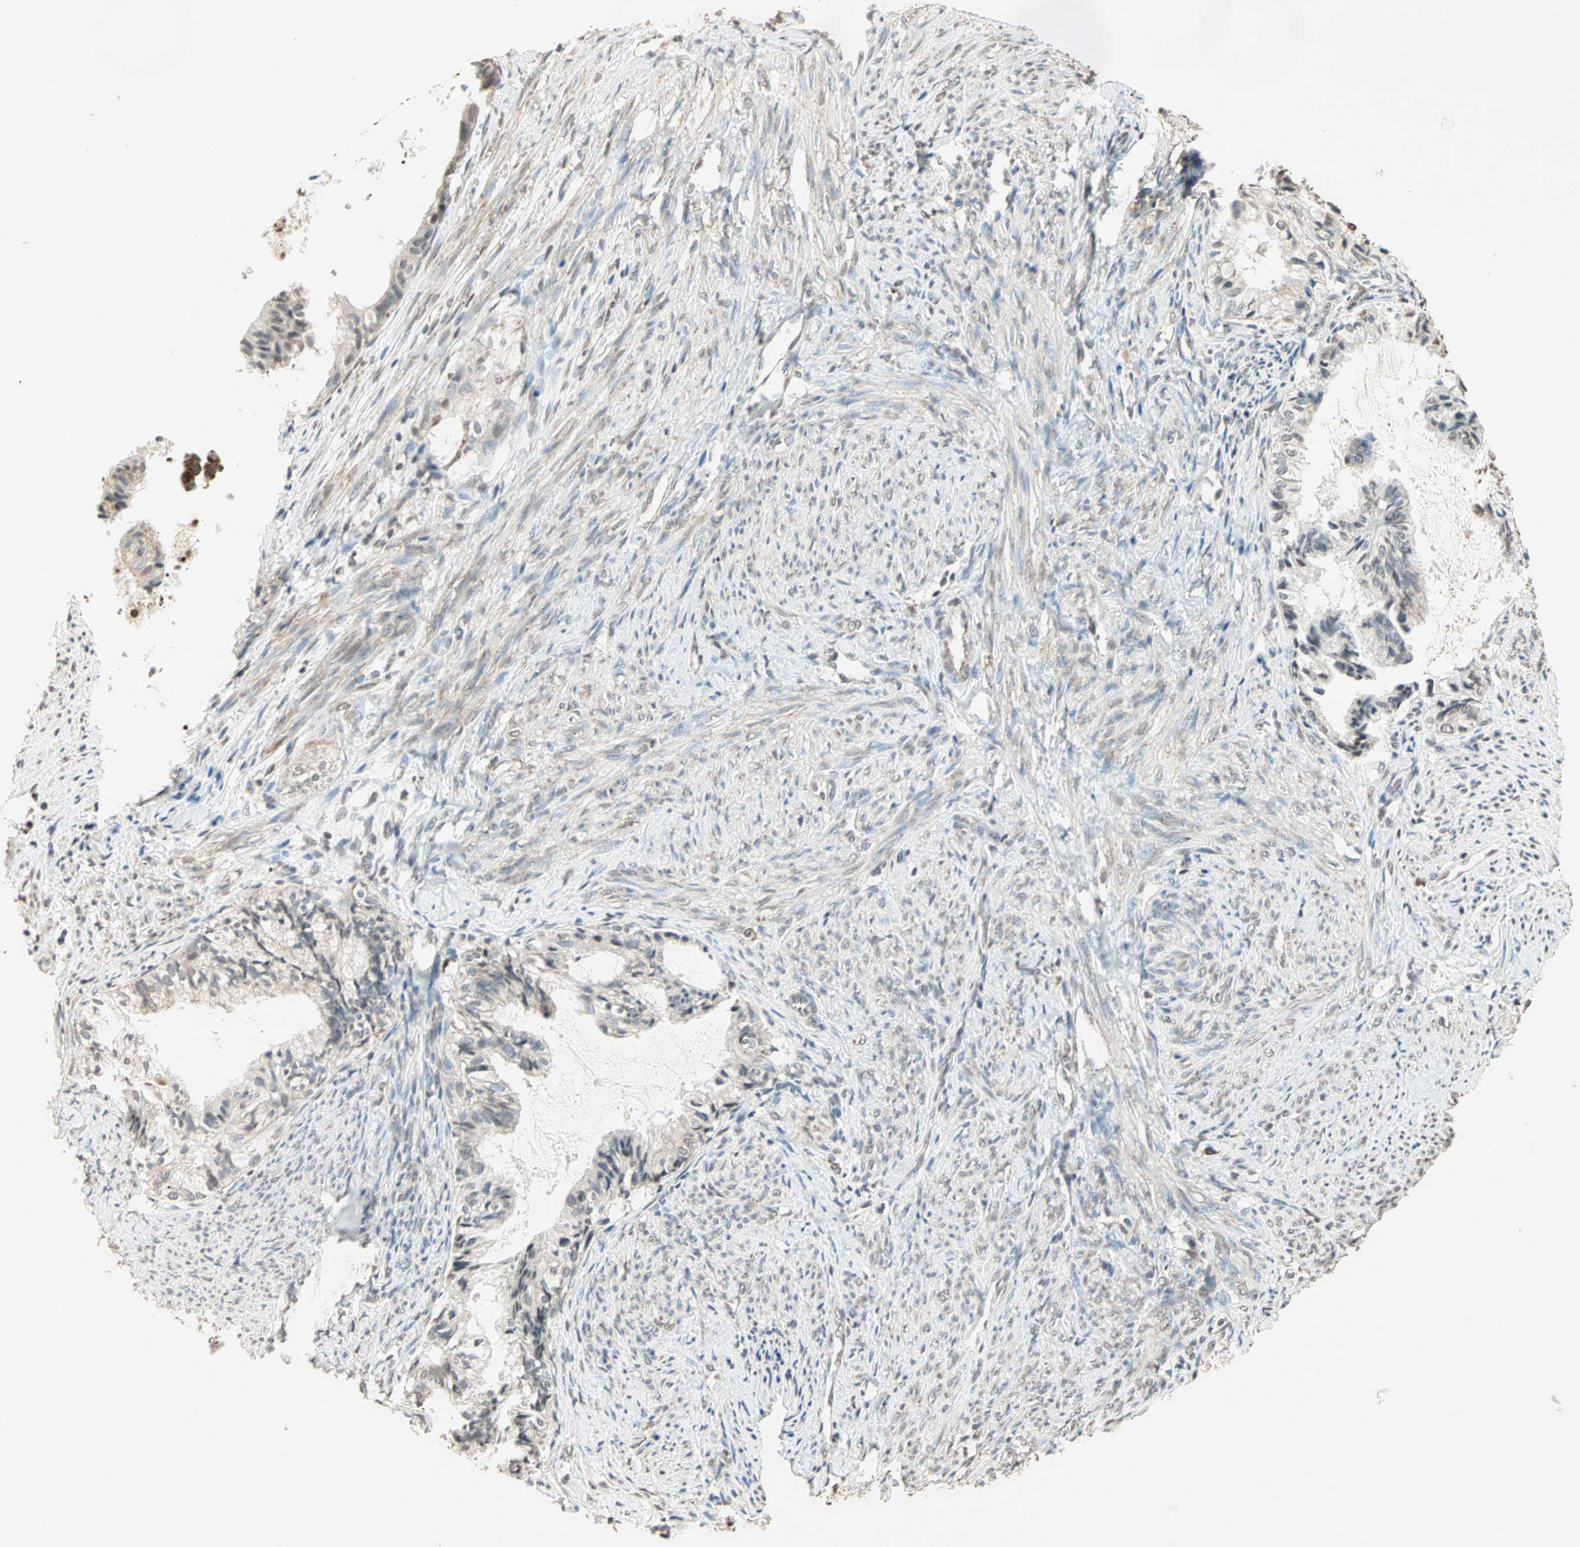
{"staining": {"intensity": "weak", "quantity": "25%-75%", "location": "cytoplasmic/membranous"}, "tissue": "cervical cancer", "cell_type": "Tumor cells", "image_type": "cancer", "snomed": [{"axis": "morphology", "description": "Normal tissue, NOS"}, {"axis": "morphology", "description": "Adenocarcinoma, NOS"}, {"axis": "topography", "description": "Cervix"}, {"axis": "topography", "description": "Endometrium"}], "caption": "Immunohistochemical staining of cervical adenocarcinoma demonstrates low levels of weak cytoplasmic/membranous expression in about 25%-75% of tumor cells. The staining is performed using DAB (3,3'-diaminobenzidine) brown chromogen to label protein expression. The nuclei are counter-stained blue using hematoxylin.", "gene": "PRELID1", "patient": {"sex": "female", "age": 86}}